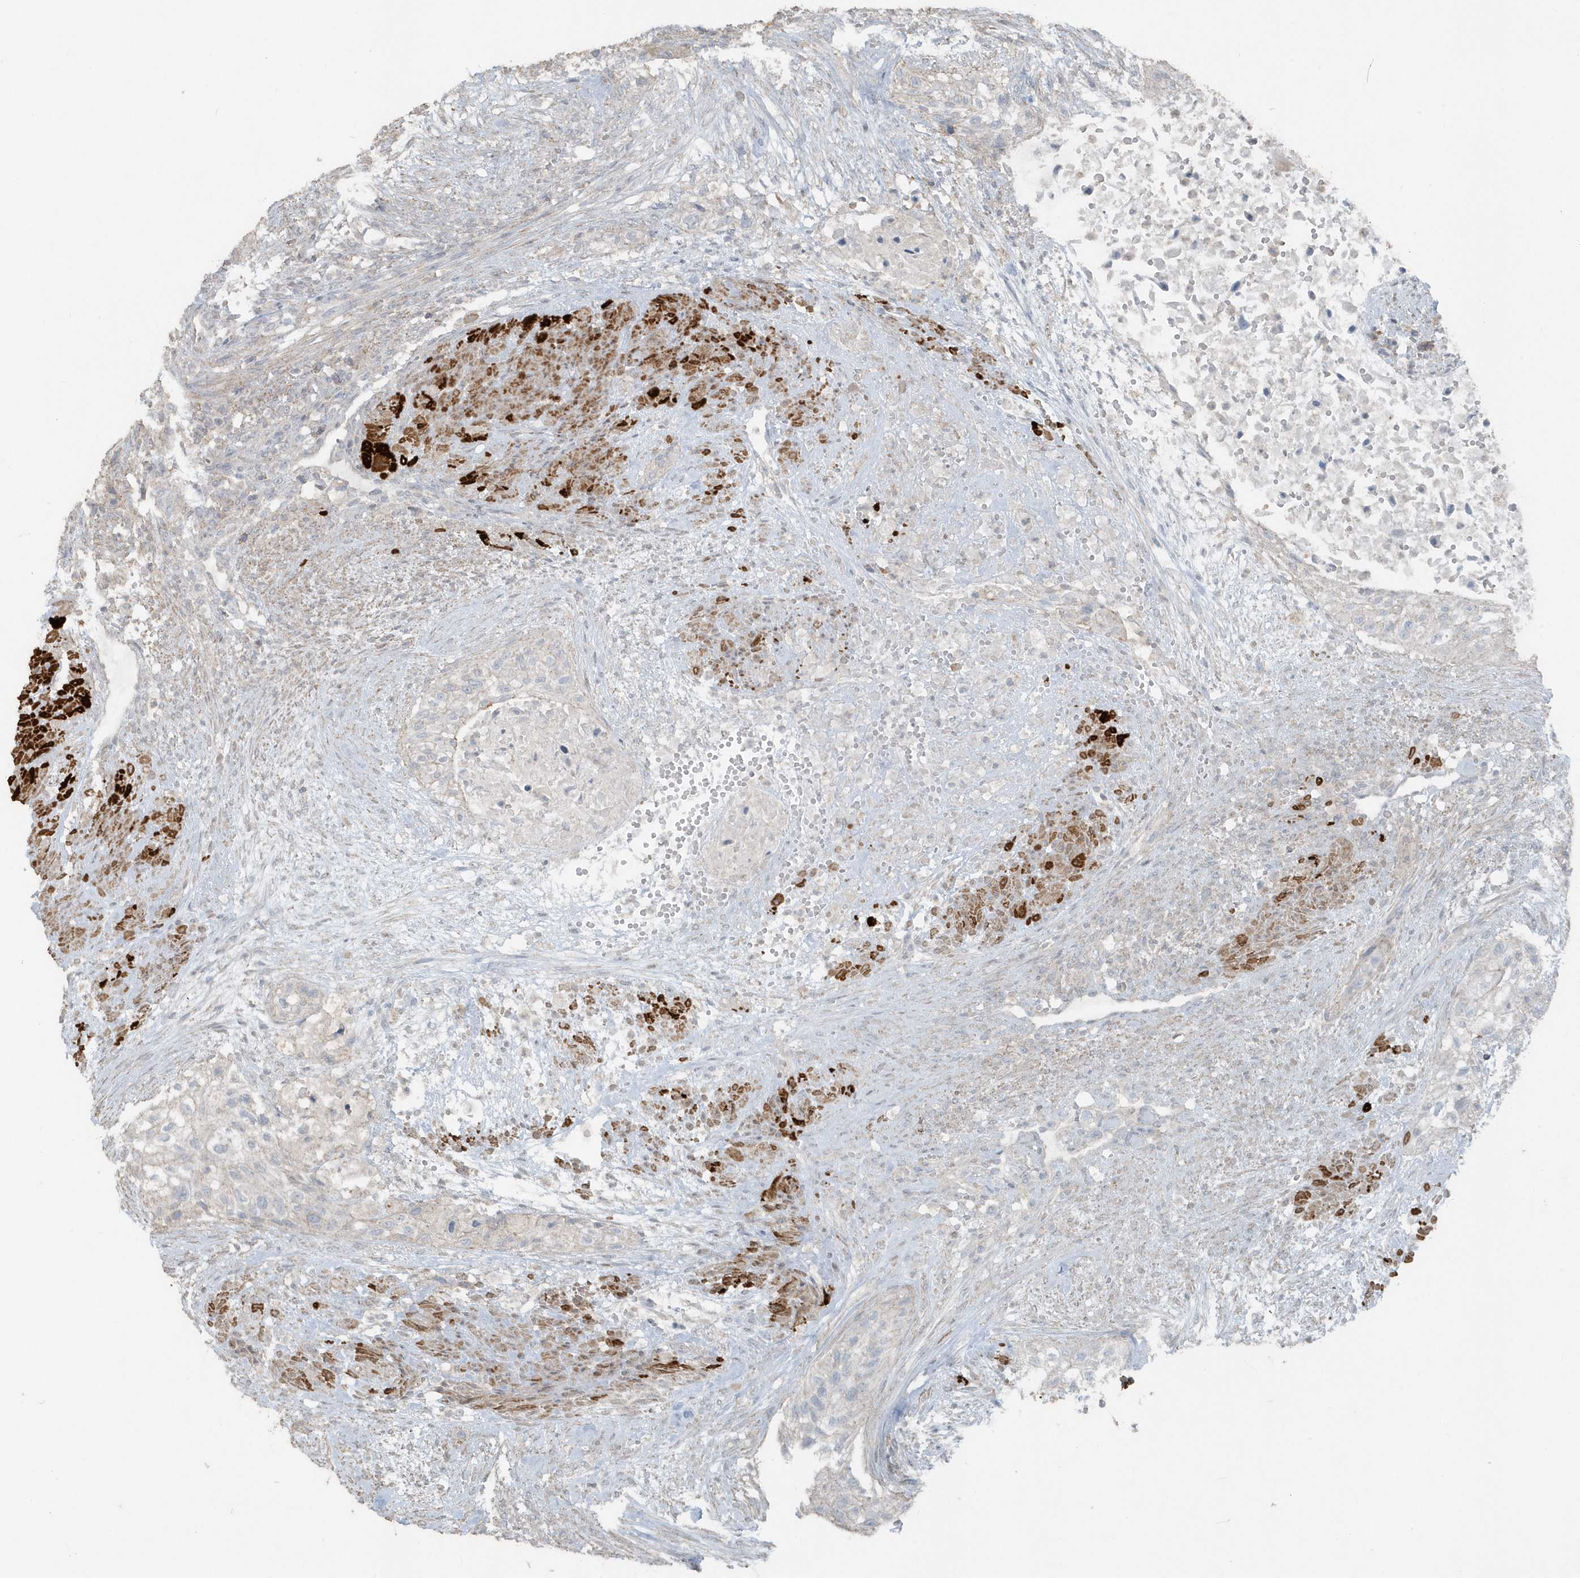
{"staining": {"intensity": "negative", "quantity": "none", "location": "none"}, "tissue": "urothelial cancer", "cell_type": "Tumor cells", "image_type": "cancer", "snomed": [{"axis": "morphology", "description": "Urothelial carcinoma, High grade"}, {"axis": "topography", "description": "Urinary bladder"}], "caption": "An image of human urothelial carcinoma (high-grade) is negative for staining in tumor cells. (Brightfield microscopy of DAB immunohistochemistry (IHC) at high magnification).", "gene": "ACTC1", "patient": {"sex": "male", "age": 35}}